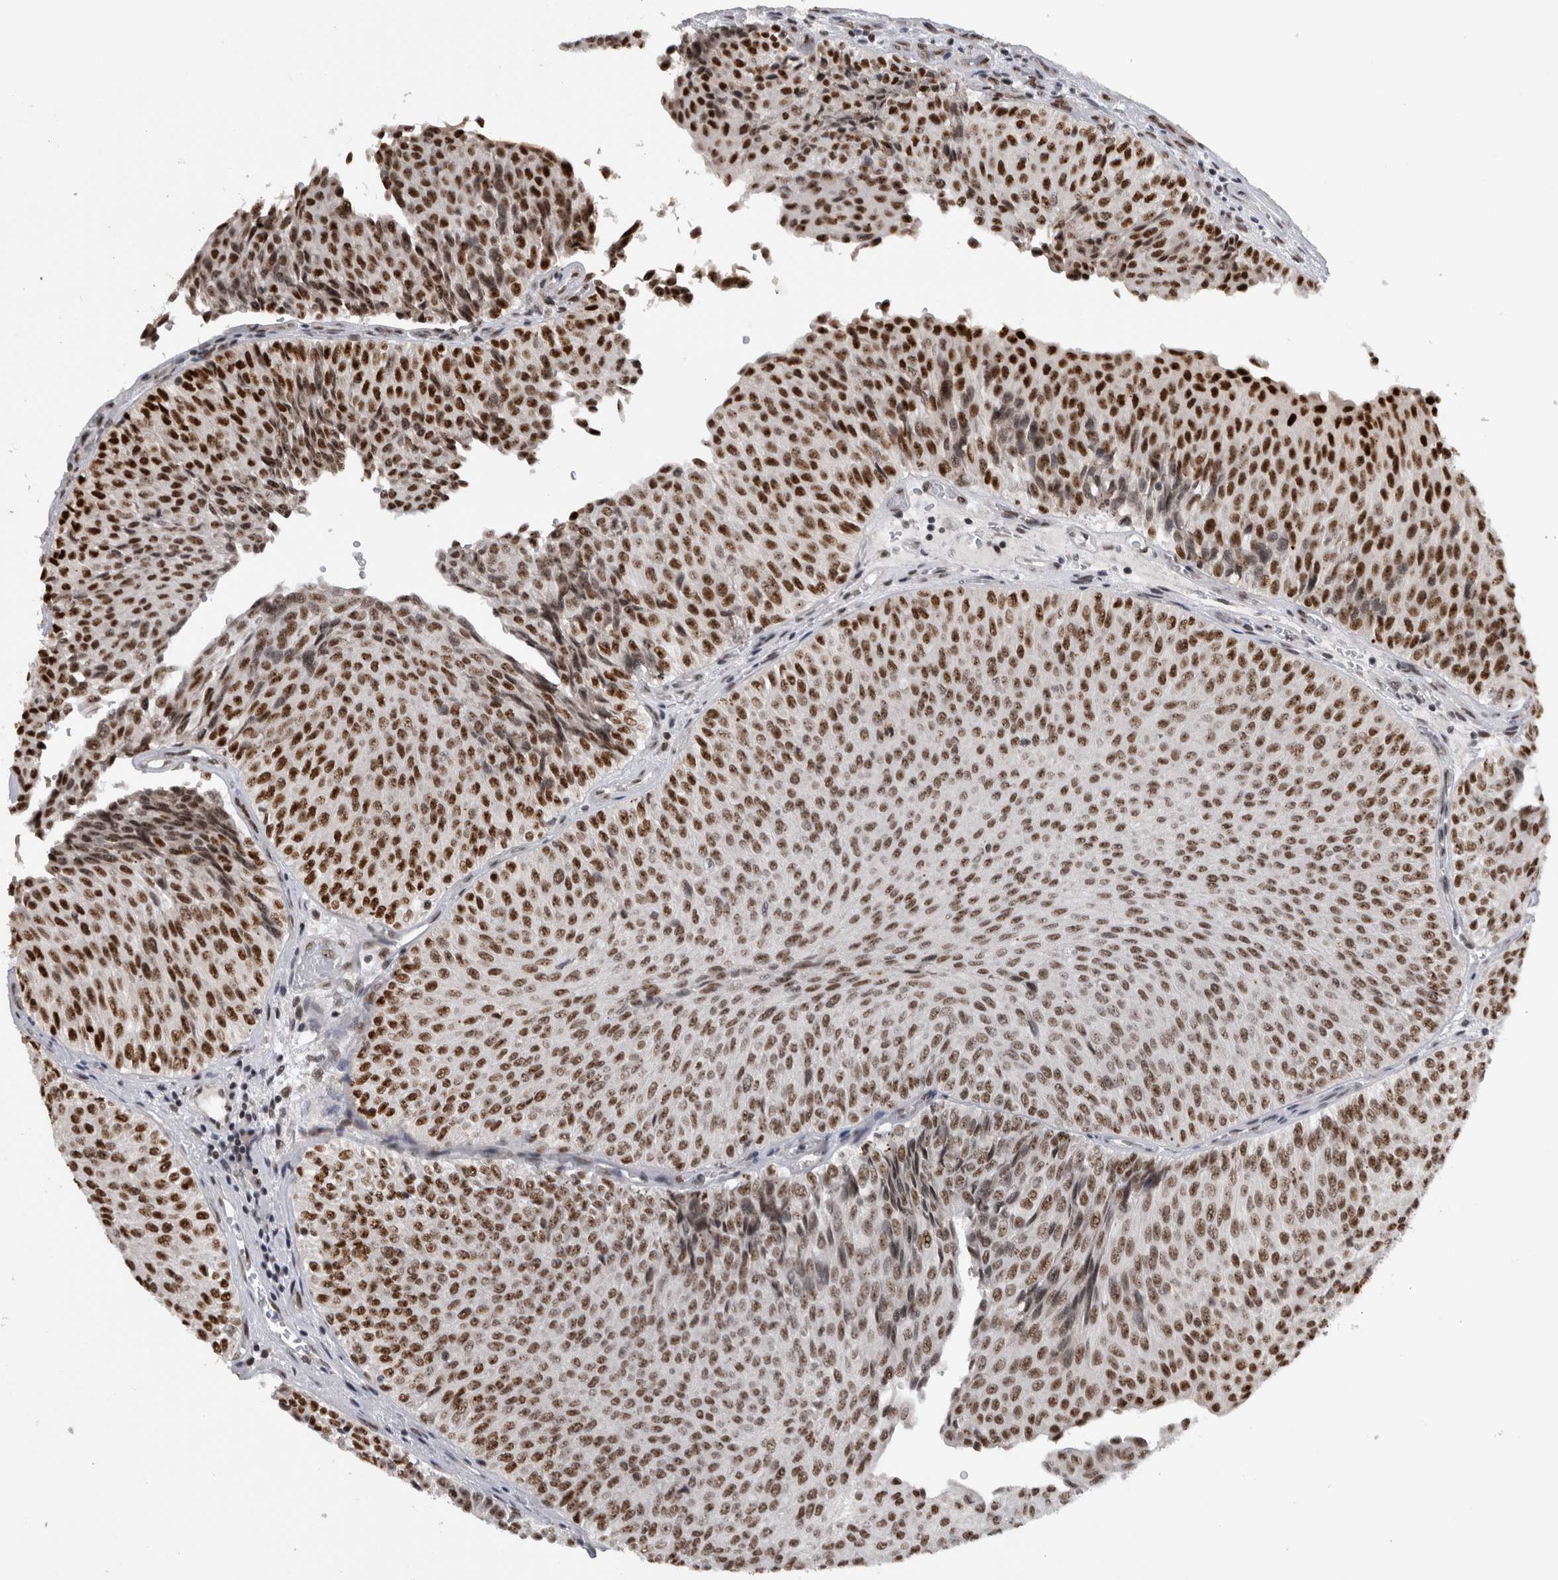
{"staining": {"intensity": "strong", "quantity": ">75%", "location": "nuclear"}, "tissue": "urothelial cancer", "cell_type": "Tumor cells", "image_type": "cancer", "snomed": [{"axis": "morphology", "description": "Urothelial carcinoma, Low grade"}, {"axis": "topography", "description": "Urinary bladder"}], "caption": "The histopathology image shows staining of urothelial cancer, revealing strong nuclear protein staining (brown color) within tumor cells.", "gene": "ZSCAN2", "patient": {"sex": "male", "age": 78}}